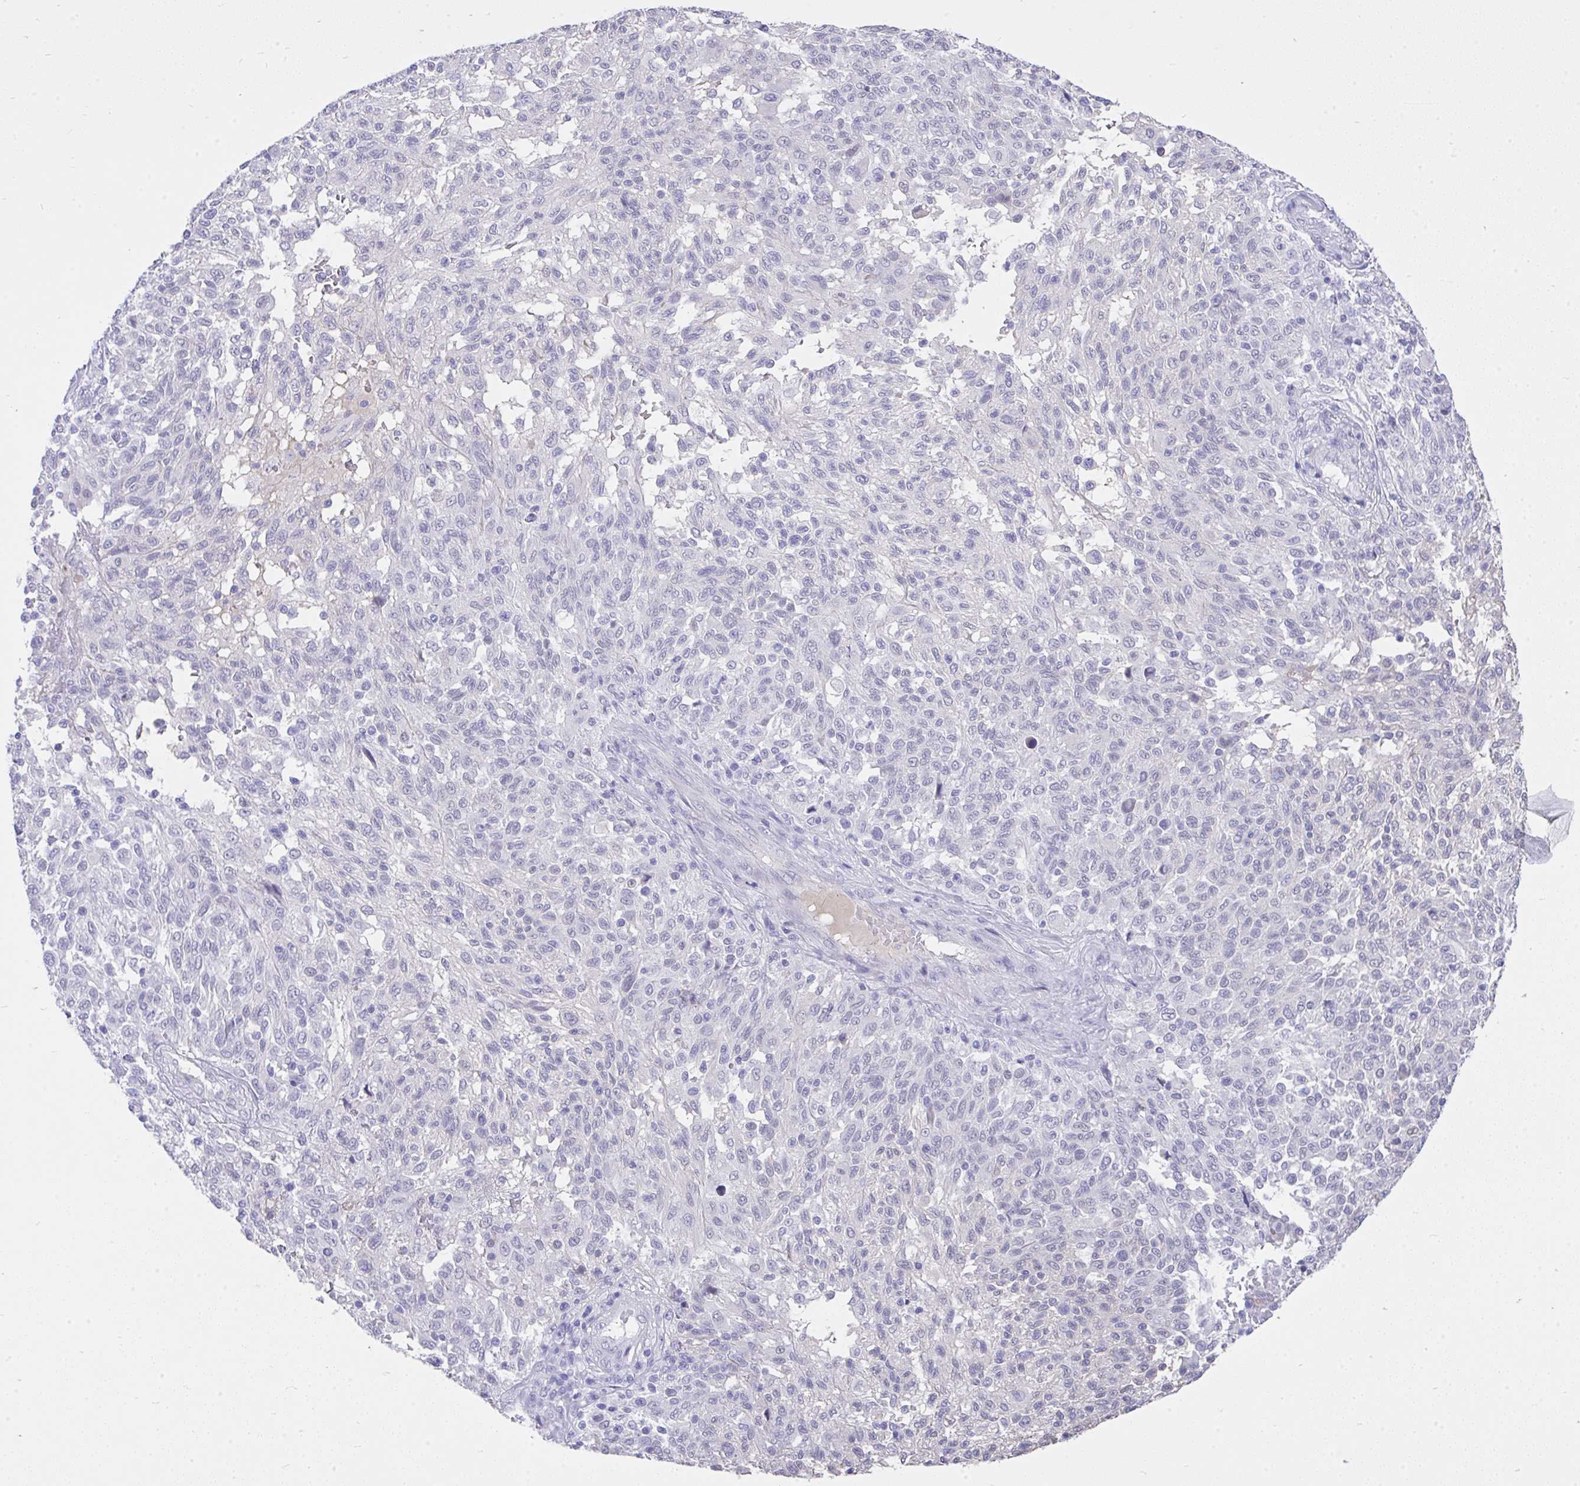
{"staining": {"intensity": "negative", "quantity": "none", "location": "none"}, "tissue": "melanoma", "cell_type": "Tumor cells", "image_type": "cancer", "snomed": [{"axis": "morphology", "description": "Malignant melanoma, NOS"}, {"axis": "topography", "description": "Skin"}], "caption": "The image reveals no significant expression in tumor cells of melanoma.", "gene": "MS4A12", "patient": {"sex": "male", "age": 66}}